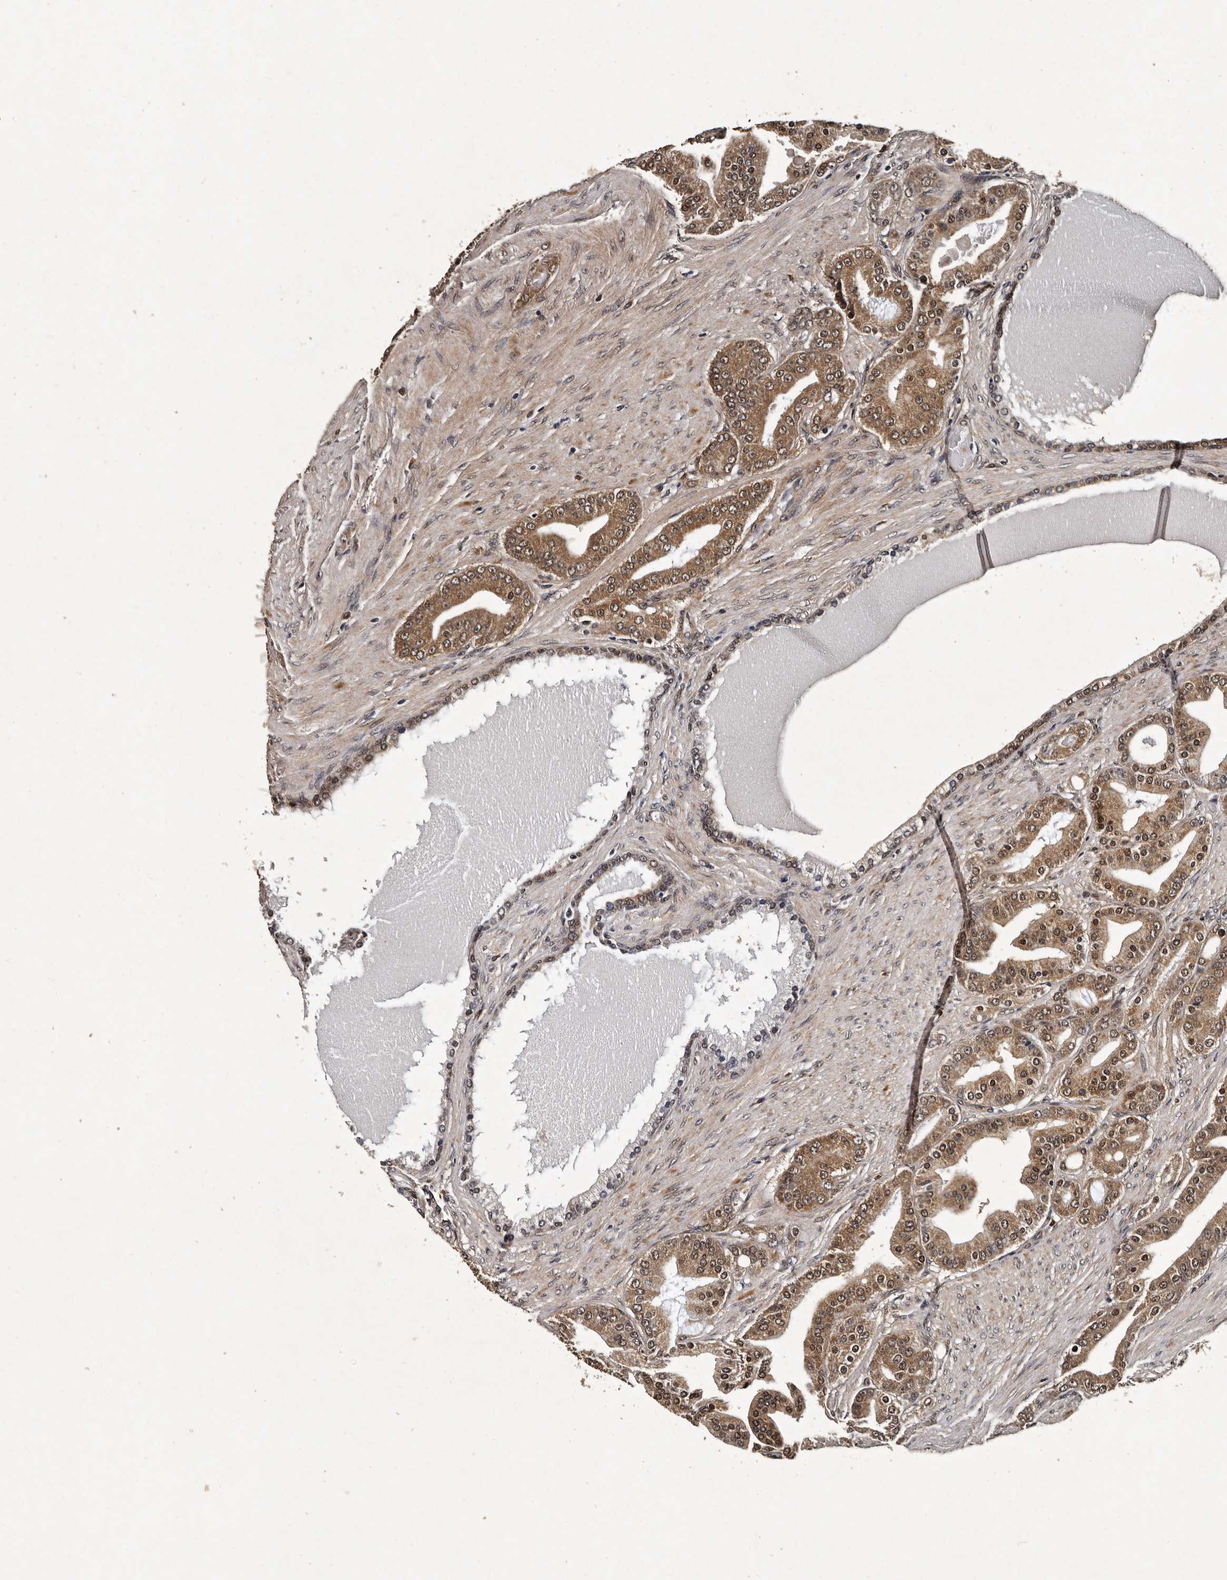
{"staining": {"intensity": "moderate", "quantity": ">75%", "location": "cytoplasmic/membranous,nuclear"}, "tissue": "prostate cancer", "cell_type": "Tumor cells", "image_type": "cancer", "snomed": [{"axis": "morphology", "description": "Adenocarcinoma, High grade"}, {"axis": "topography", "description": "Prostate"}], "caption": "Immunohistochemistry (IHC) of high-grade adenocarcinoma (prostate) displays medium levels of moderate cytoplasmic/membranous and nuclear expression in approximately >75% of tumor cells.", "gene": "CPNE3", "patient": {"sex": "male", "age": 60}}